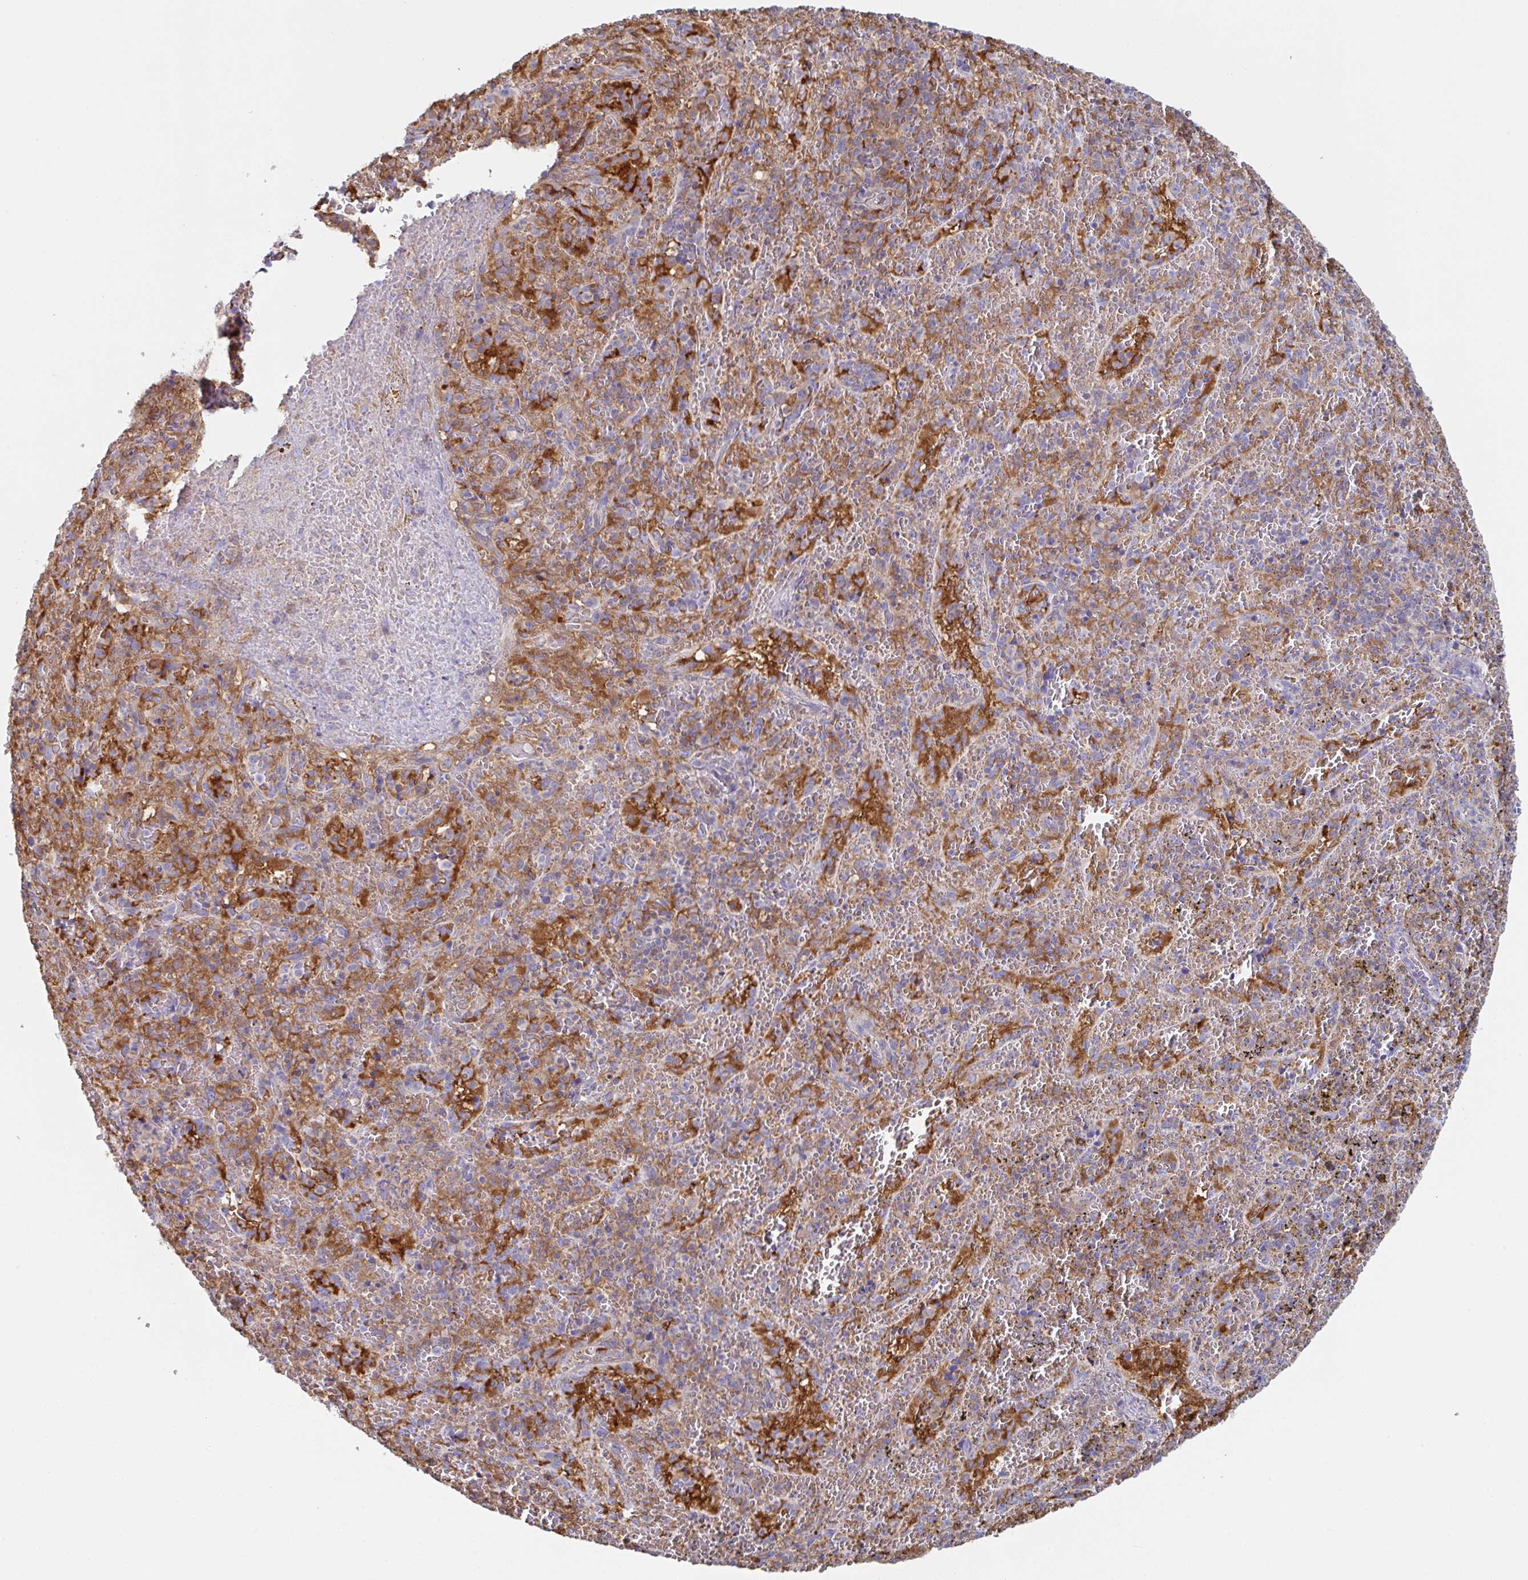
{"staining": {"intensity": "moderate", "quantity": "25%-75%", "location": "cytoplasmic/membranous"}, "tissue": "spleen", "cell_type": "Cells in red pulp", "image_type": "normal", "snomed": [{"axis": "morphology", "description": "Normal tissue, NOS"}, {"axis": "topography", "description": "Spleen"}], "caption": "Spleen stained for a protein displays moderate cytoplasmic/membranous positivity in cells in red pulp. (DAB = brown stain, brightfield microscopy at high magnification).", "gene": "AMPD2", "patient": {"sex": "female", "age": 50}}